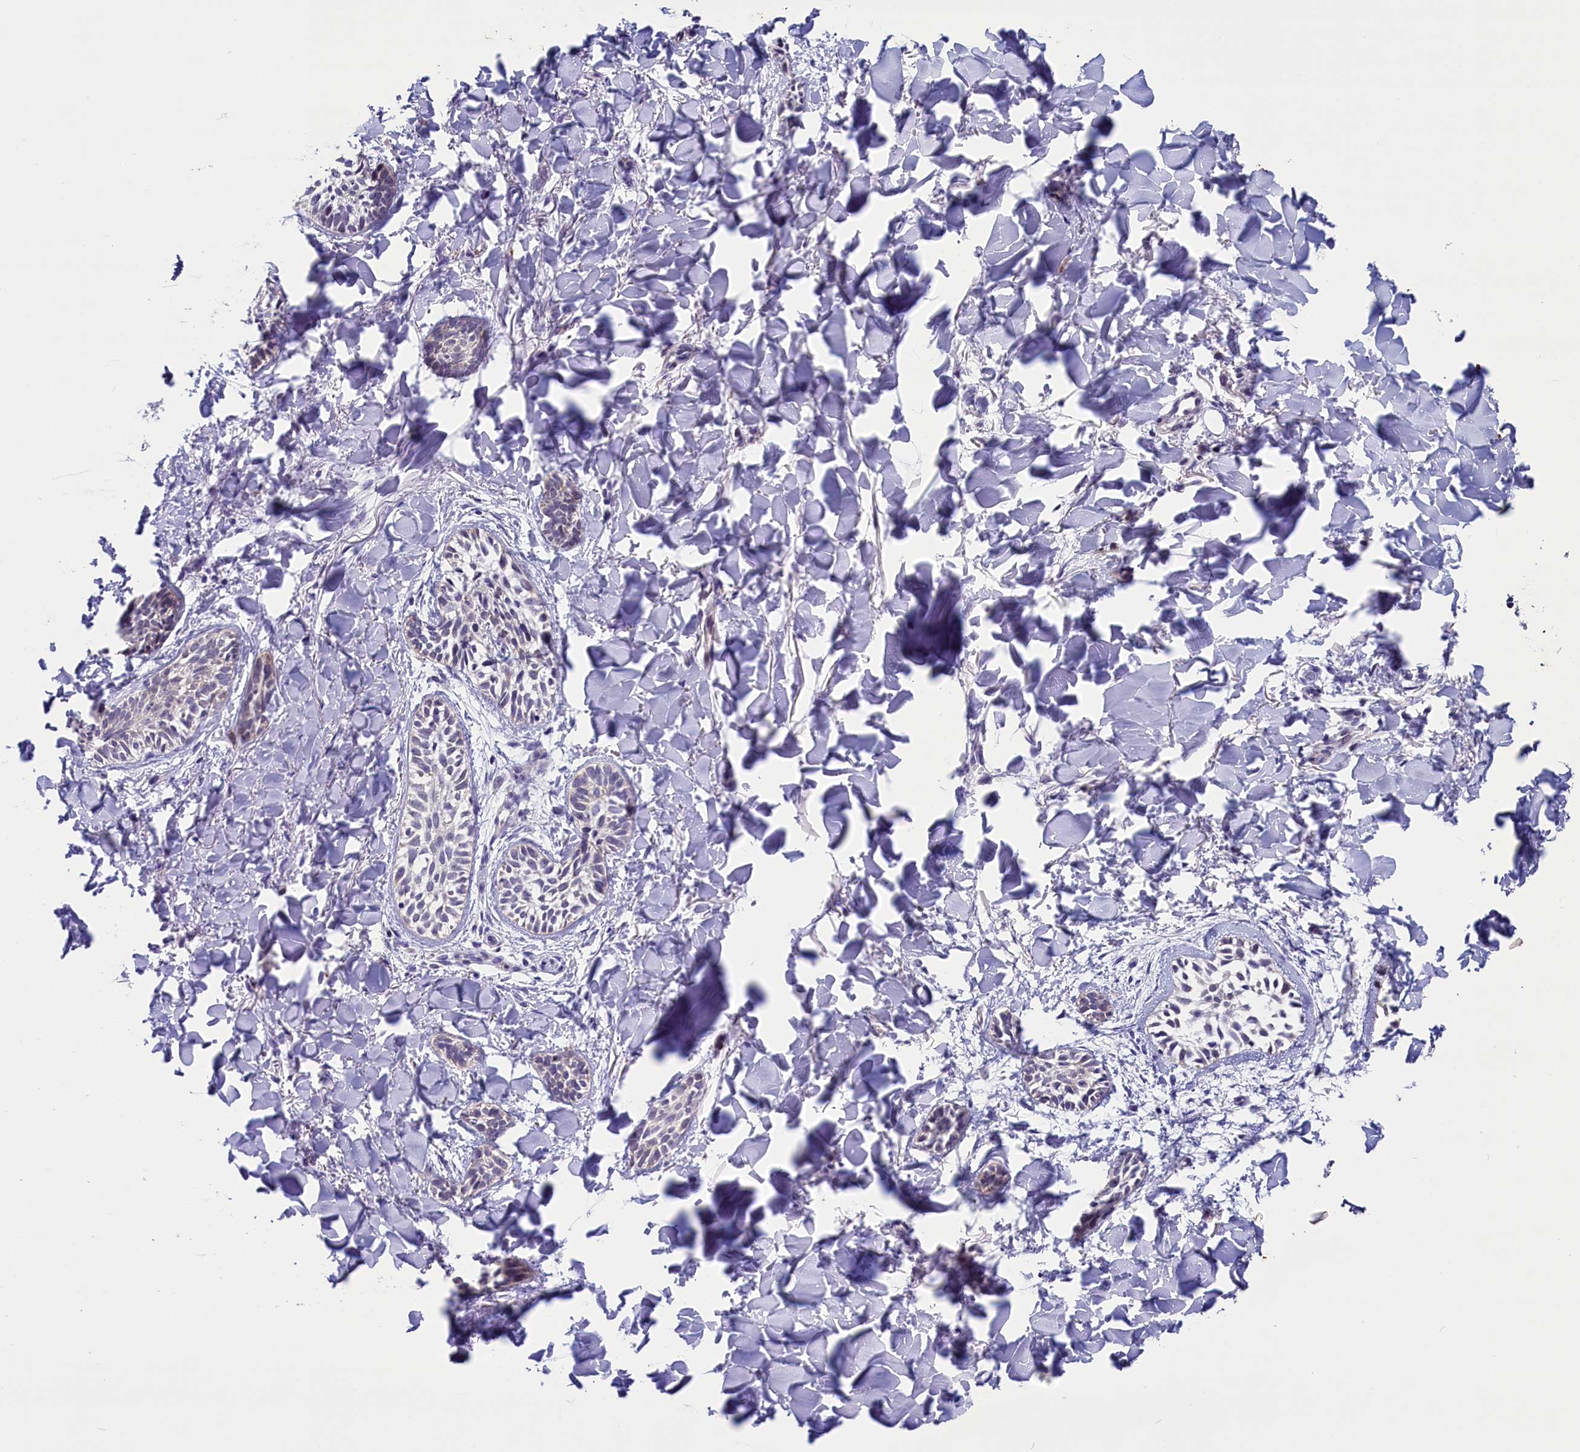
{"staining": {"intensity": "negative", "quantity": "none", "location": "none"}, "tissue": "skin cancer", "cell_type": "Tumor cells", "image_type": "cancer", "snomed": [{"axis": "morphology", "description": "Basal cell carcinoma"}, {"axis": "topography", "description": "Skin"}], "caption": "Tumor cells show no significant staining in skin cancer (basal cell carcinoma).", "gene": "SCD5", "patient": {"sex": "female", "age": 59}}